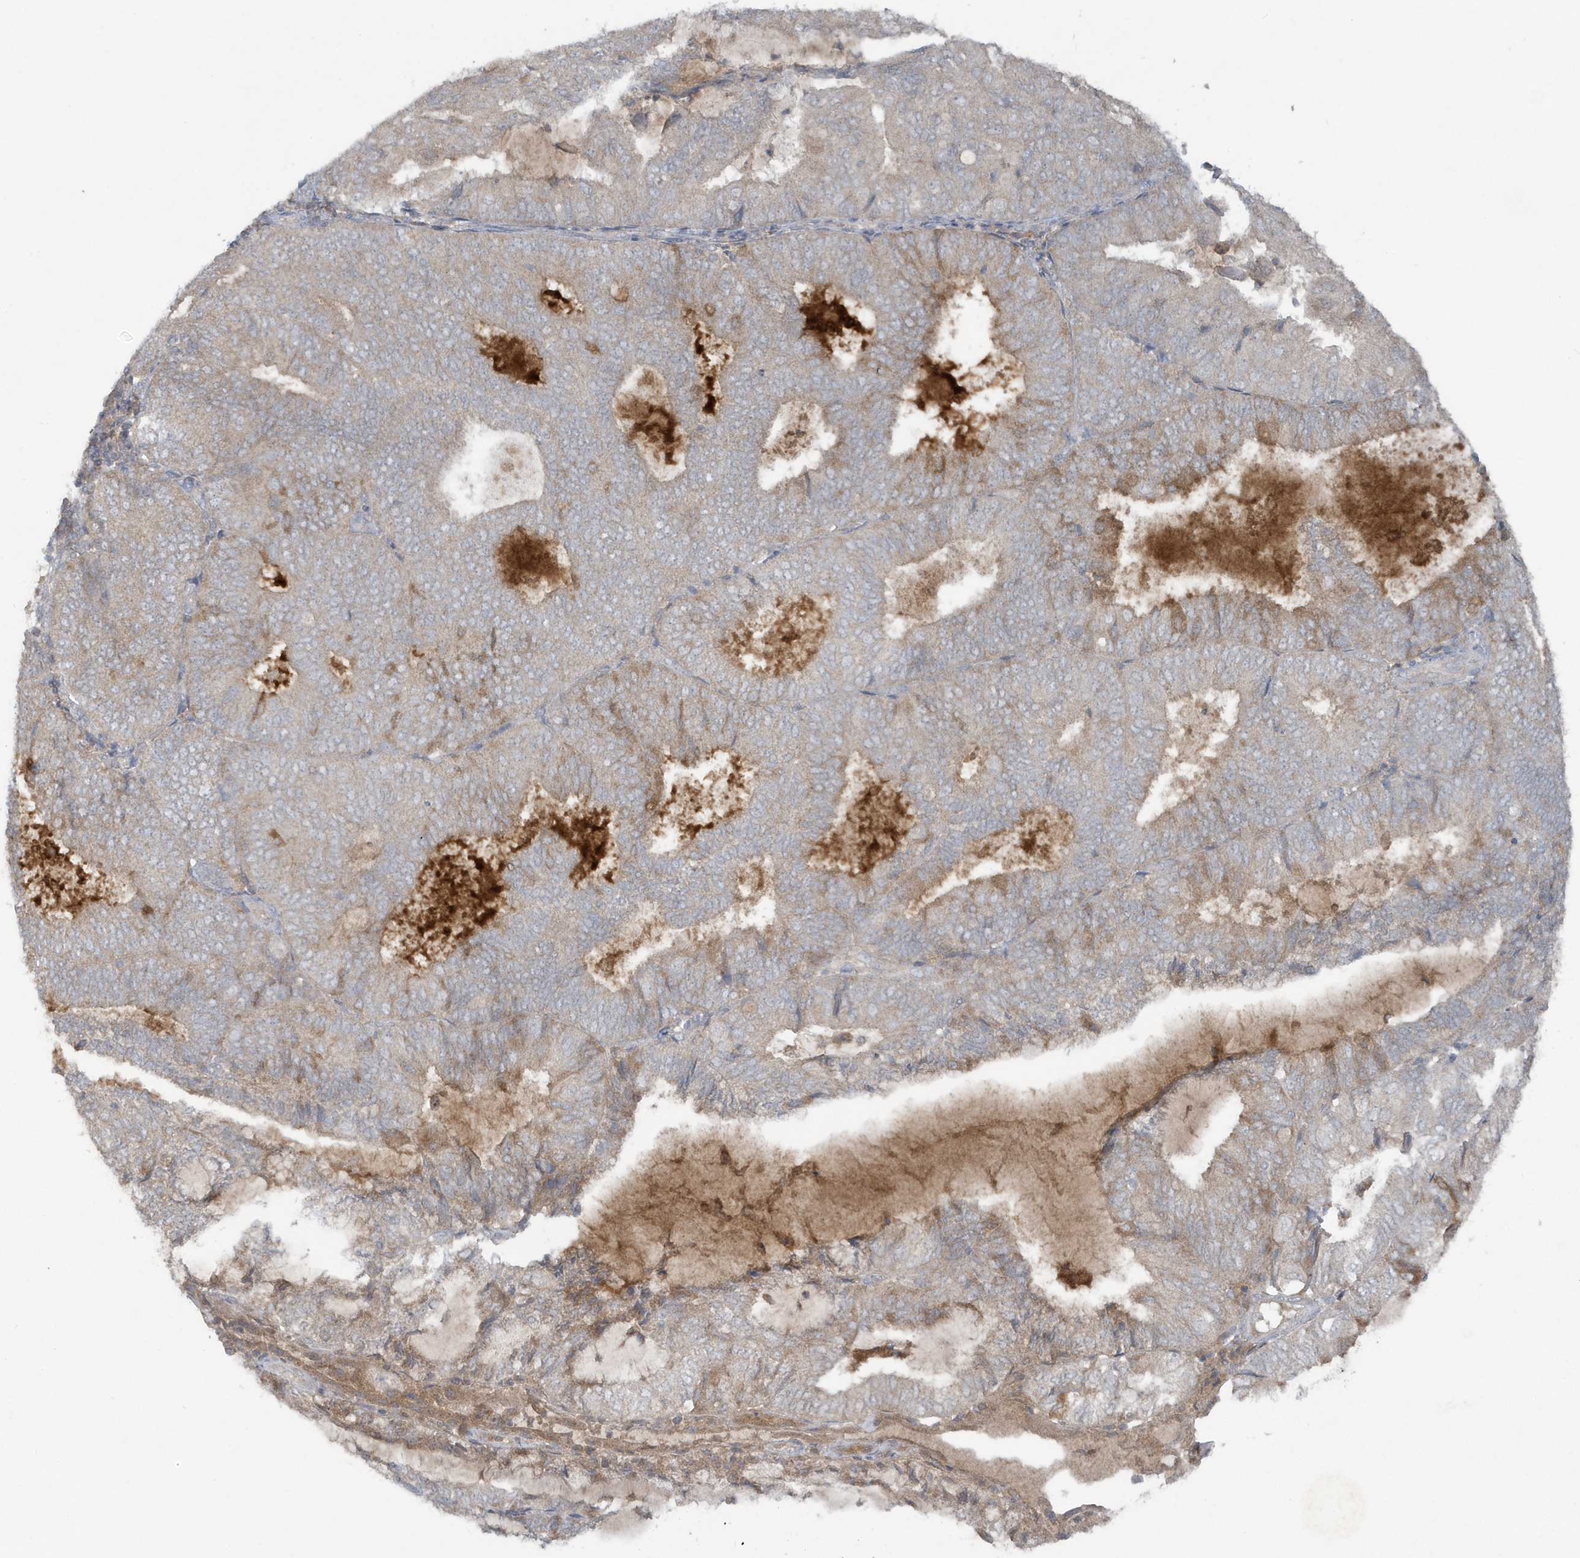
{"staining": {"intensity": "weak", "quantity": "<25%", "location": "cytoplasmic/membranous"}, "tissue": "endometrial cancer", "cell_type": "Tumor cells", "image_type": "cancer", "snomed": [{"axis": "morphology", "description": "Adenocarcinoma, NOS"}, {"axis": "topography", "description": "Endometrium"}], "caption": "Immunohistochemistry of human endometrial cancer exhibits no positivity in tumor cells.", "gene": "C1RL", "patient": {"sex": "female", "age": 81}}